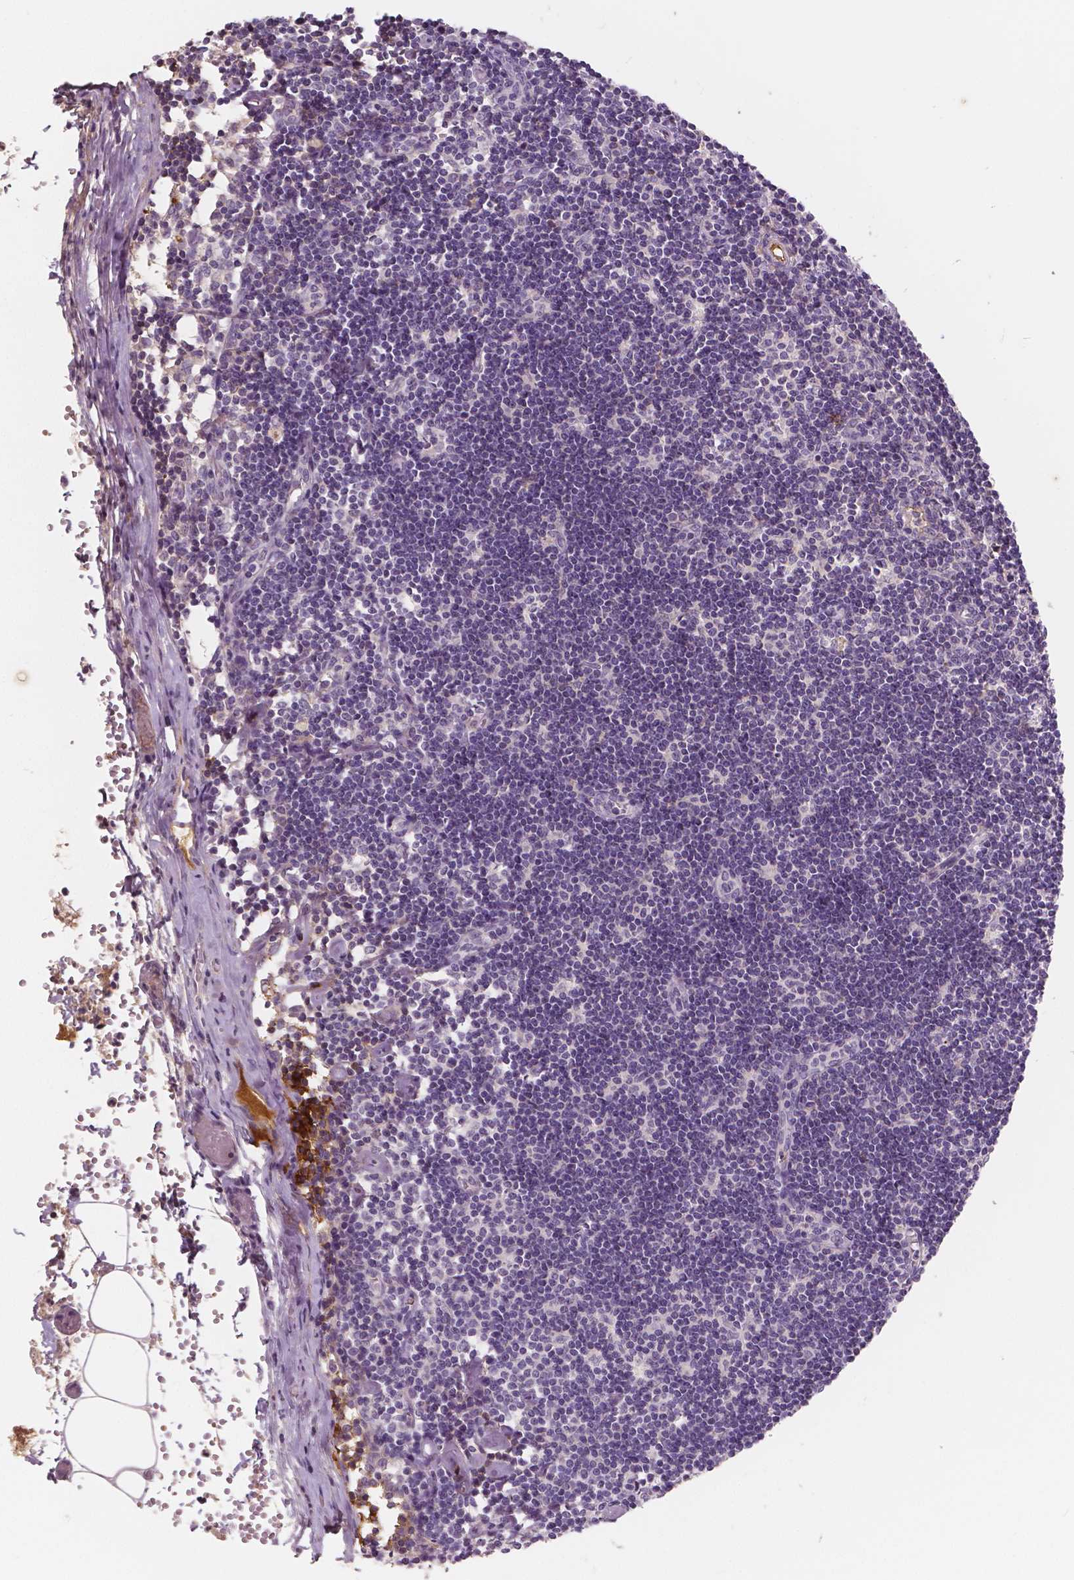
{"staining": {"intensity": "negative", "quantity": "none", "location": "none"}, "tissue": "lymph node", "cell_type": "Germinal center cells", "image_type": "normal", "snomed": [{"axis": "morphology", "description": "Normal tissue, NOS"}, {"axis": "topography", "description": "Lymph node"}], "caption": "This is an immunohistochemistry (IHC) photomicrograph of benign lymph node. There is no expression in germinal center cells.", "gene": "APOA4", "patient": {"sex": "female", "age": 42}}